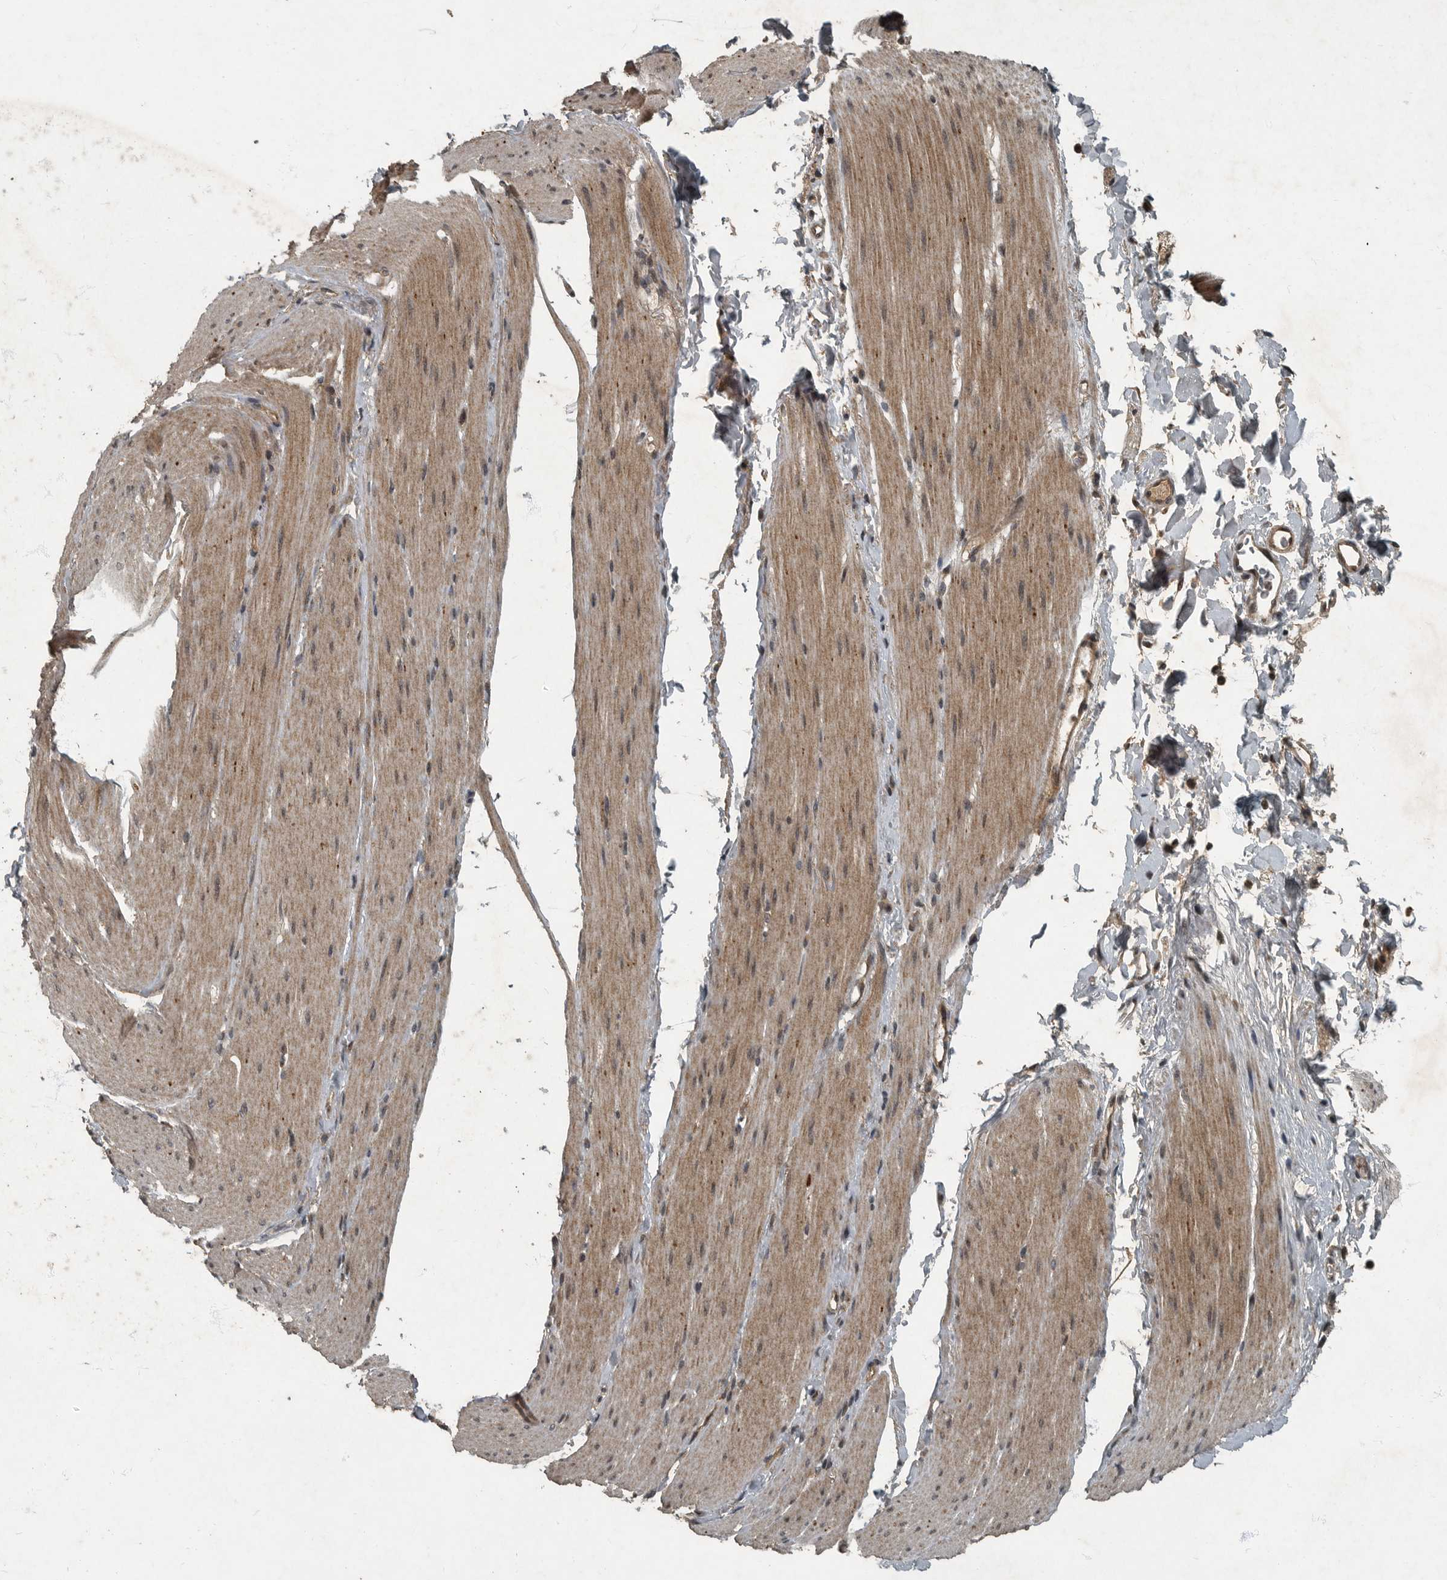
{"staining": {"intensity": "moderate", "quantity": "25%-75%", "location": "cytoplasmic/membranous"}, "tissue": "smooth muscle", "cell_type": "Smooth muscle cells", "image_type": "normal", "snomed": [{"axis": "morphology", "description": "Normal tissue, NOS"}, {"axis": "topography", "description": "Smooth muscle"}, {"axis": "topography", "description": "Small intestine"}], "caption": "DAB (3,3'-diaminobenzidine) immunohistochemical staining of benign smooth muscle demonstrates moderate cytoplasmic/membranous protein positivity in about 25%-75% of smooth muscle cells. (DAB IHC, brown staining for protein, blue staining for nuclei).", "gene": "FOXO1", "patient": {"sex": "female", "age": 84}}